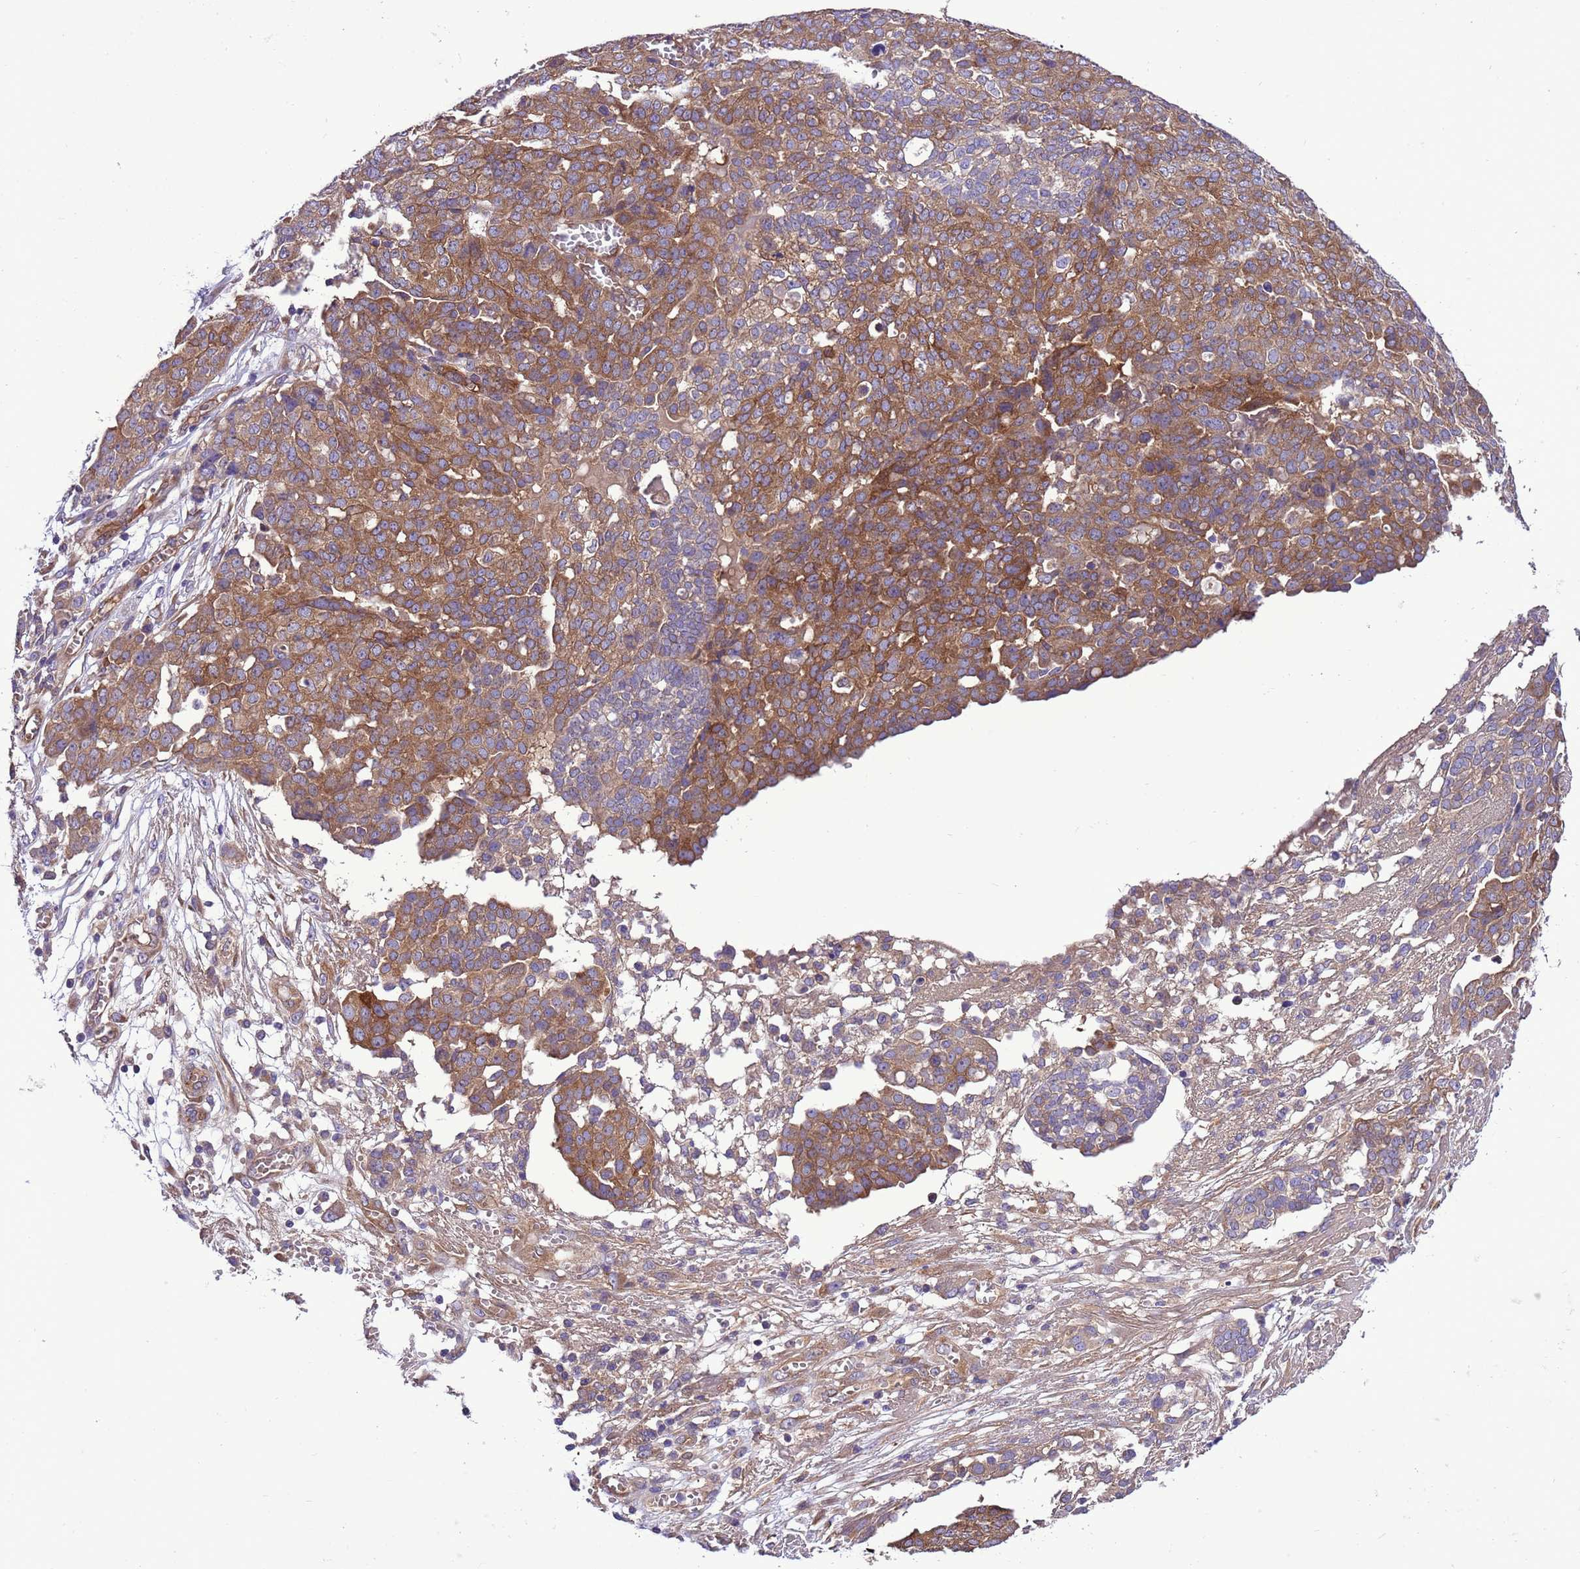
{"staining": {"intensity": "moderate", "quantity": ">75%", "location": "cytoplasmic/membranous"}, "tissue": "ovarian cancer", "cell_type": "Tumor cells", "image_type": "cancer", "snomed": [{"axis": "morphology", "description": "Cystadenocarcinoma, serous, NOS"}, {"axis": "topography", "description": "Soft tissue"}, {"axis": "topography", "description": "Ovary"}], "caption": "Protein expression by IHC demonstrates moderate cytoplasmic/membranous staining in about >75% of tumor cells in serous cystadenocarcinoma (ovarian). The staining was performed using DAB to visualize the protein expression in brown, while the nuclei were stained in blue with hematoxylin (Magnification: 20x).", "gene": "RABEP2", "patient": {"sex": "female", "age": 57}}